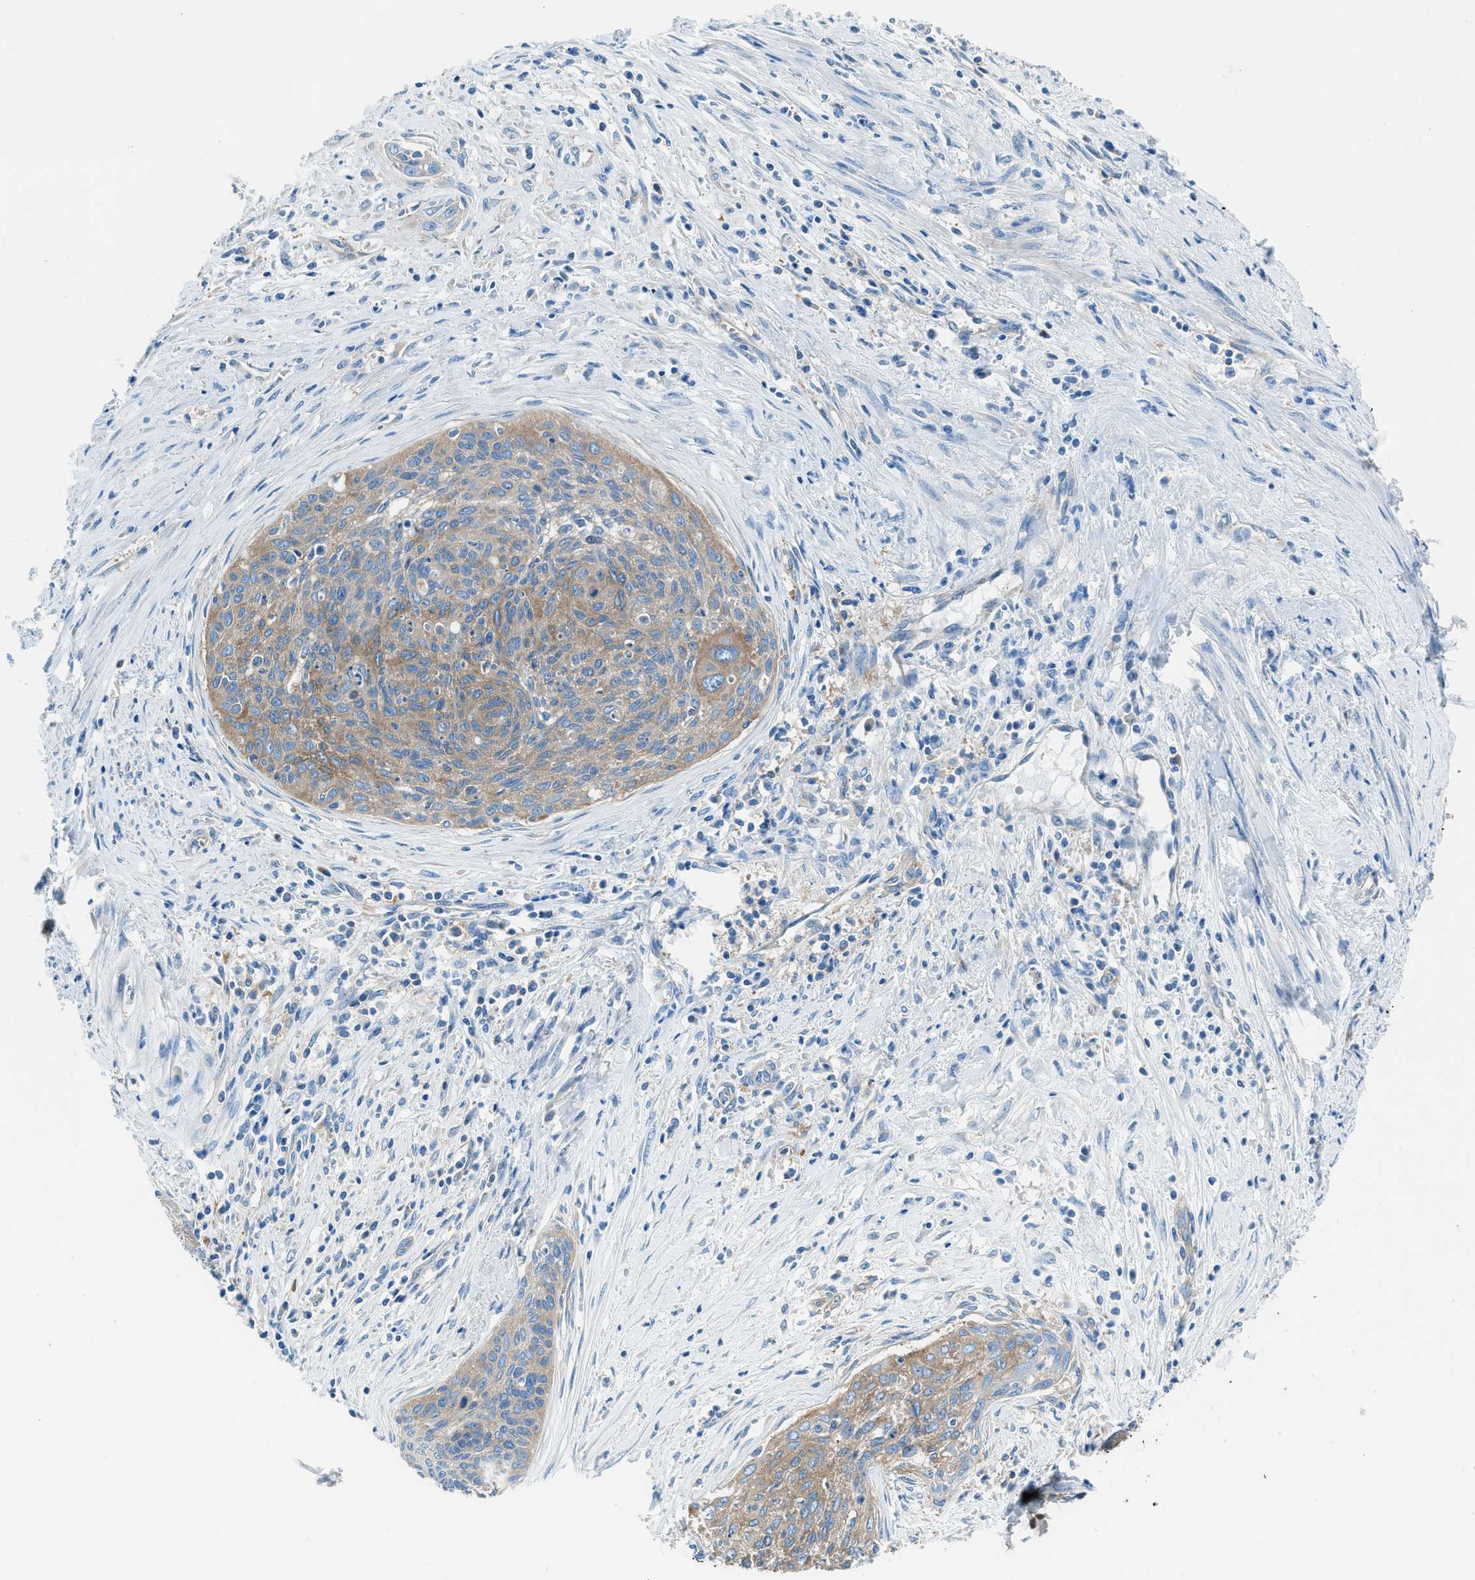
{"staining": {"intensity": "weak", "quantity": ">75%", "location": "cytoplasmic/membranous"}, "tissue": "cervical cancer", "cell_type": "Tumor cells", "image_type": "cancer", "snomed": [{"axis": "morphology", "description": "Squamous cell carcinoma, NOS"}, {"axis": "topography", "description": "Cervix"}], "caption": "Weak cytoplasmic/membranous expression for a protein is present in approximately >75% of tumor cells of cervical cancer using immunohistochemistry (IHC).", "gene": "SARS1", "patient": {"sex": "female", "age": 55}}